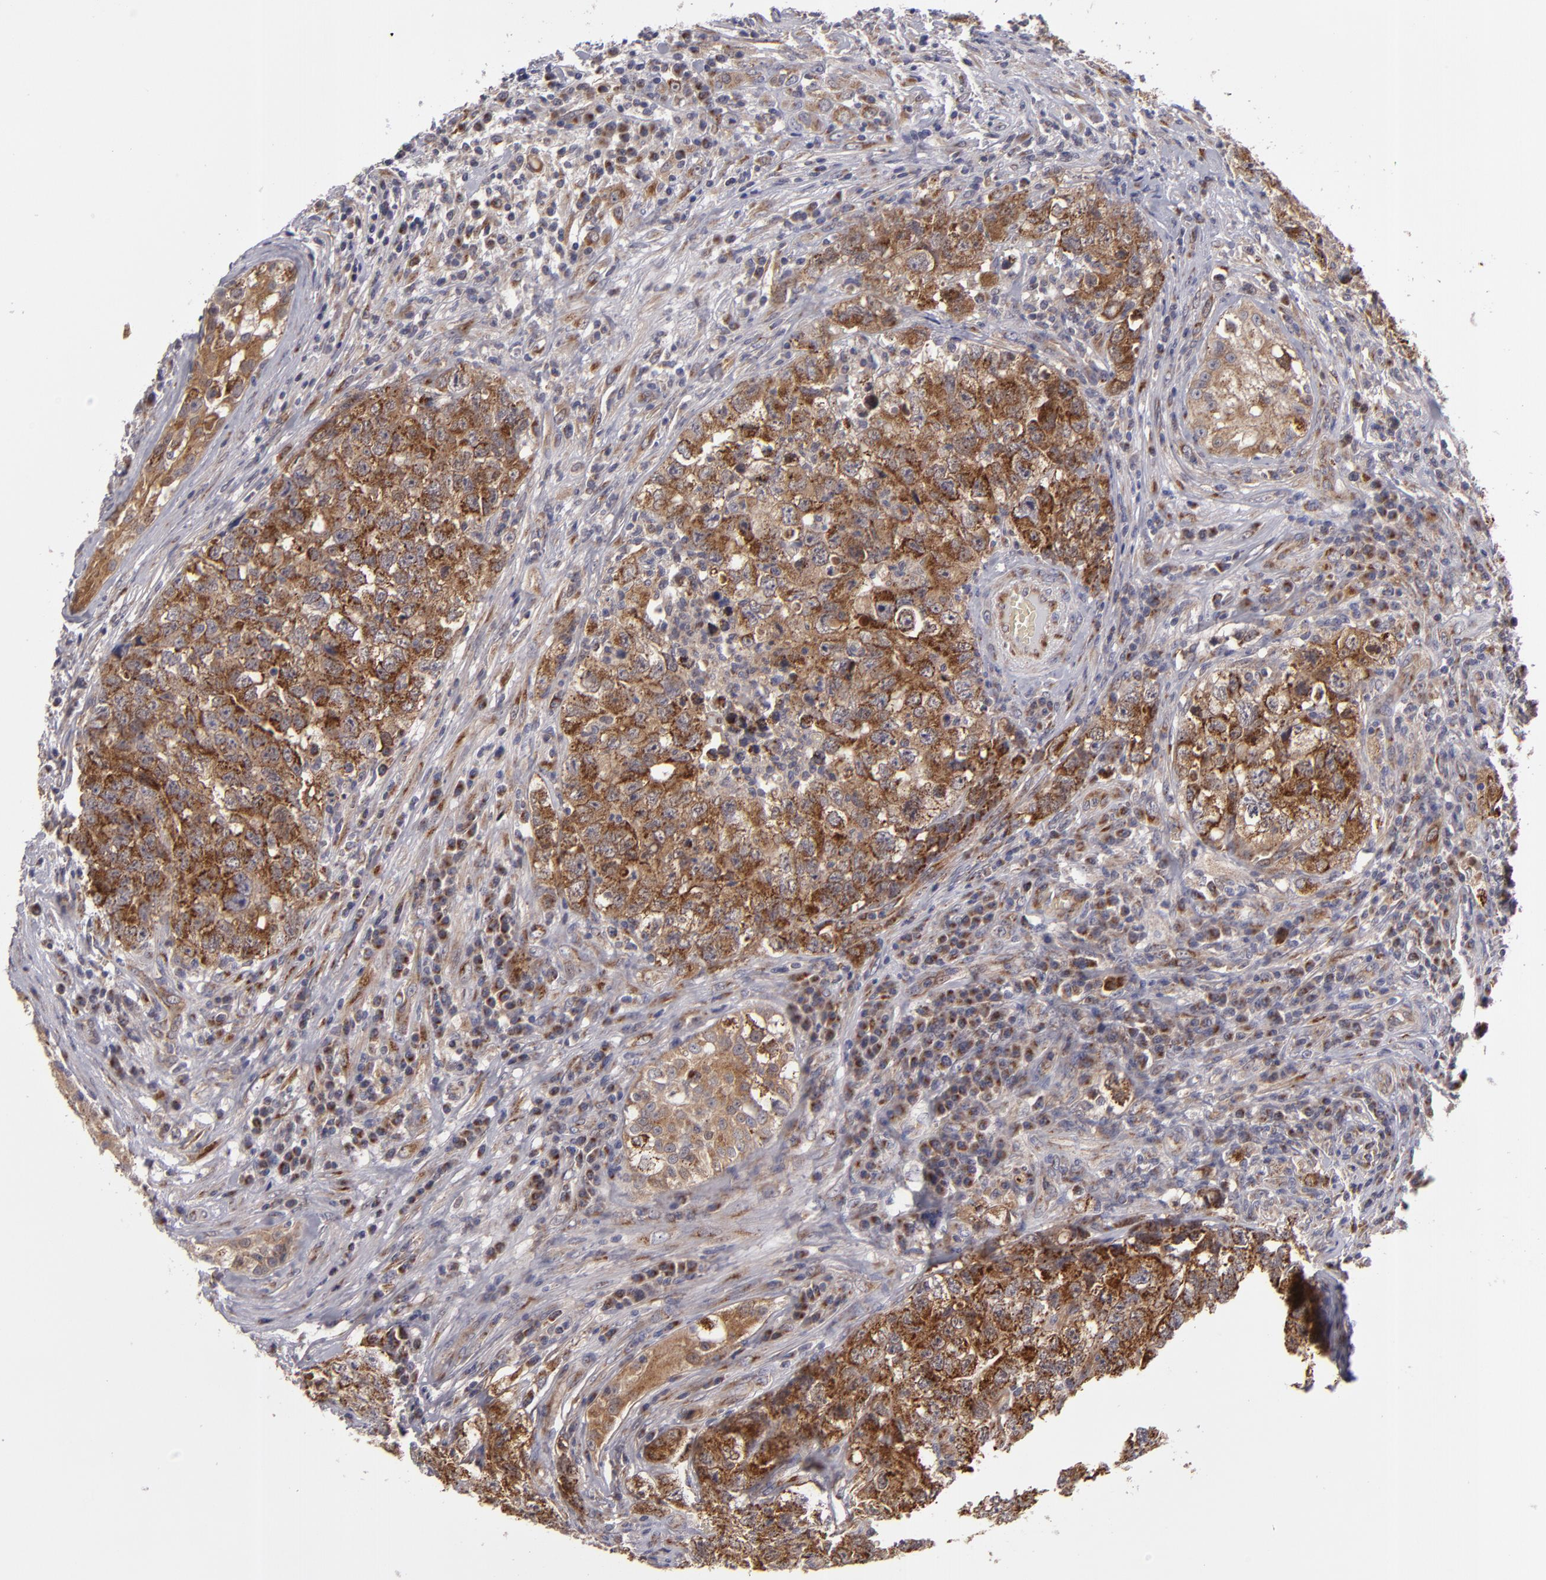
{"staining": {"intensity": "strong", "quantity": ">75%", "location": "cytoplasmic/membranous"}, "tissue": "testis cancer", "cell_type": "Tumor cells", "image_type": "cancer", "snomed": [{"axis": "morphology", "description": "Carcinoma, Embryonal, NOS"}, {"axis": "topography", "description": "Testis"}], "caption": "High-magnification brightfield microscopy of embryonal carcinoma (testis) stained with DAB (brown) and counterstained with hematoxylin (blue). tumor cells exhibit strong cytoplasmic/membranous staining is appreciated in about>75% of cells.", "gene": "SH2D4A", "patient": {"sex": "male", "age": 31}}